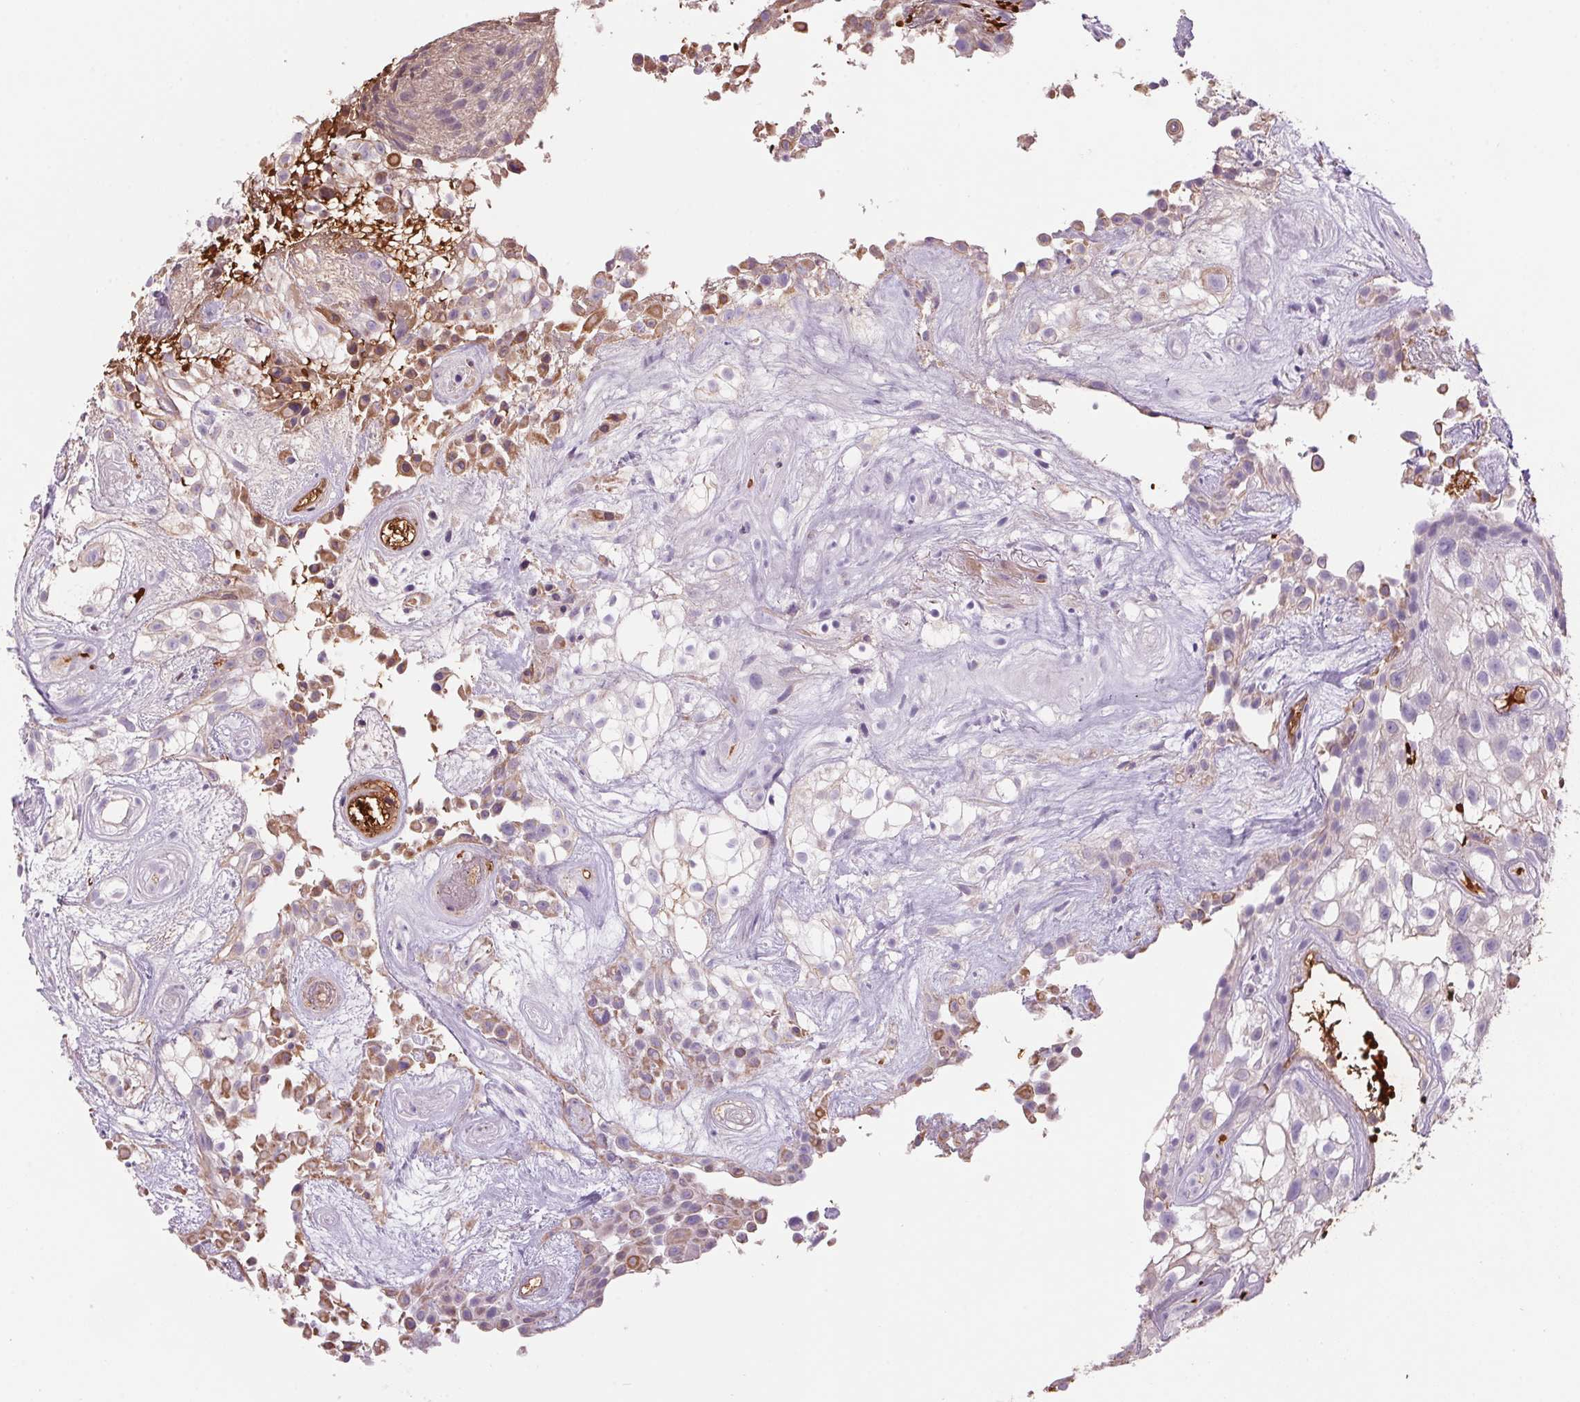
{"staining": {"intensity": "weak", "quantity": "<25%", "location": "cytoplasmic/membranous"}, "tissue": "urothelial cancer", "cell_type": "Tumor cells", "image_type": "cancer", "snomed": [{"axis": "morphology", "description": "Urothelial carcinoma, High grade"}, {"axis": "topography", "description": "Urinary bladder"}], "caption": "There is no significant expression in tumor cells of urothelial cancer.", "gene": "HBQ1", "patient": {"sex": "male", "age": 56}}